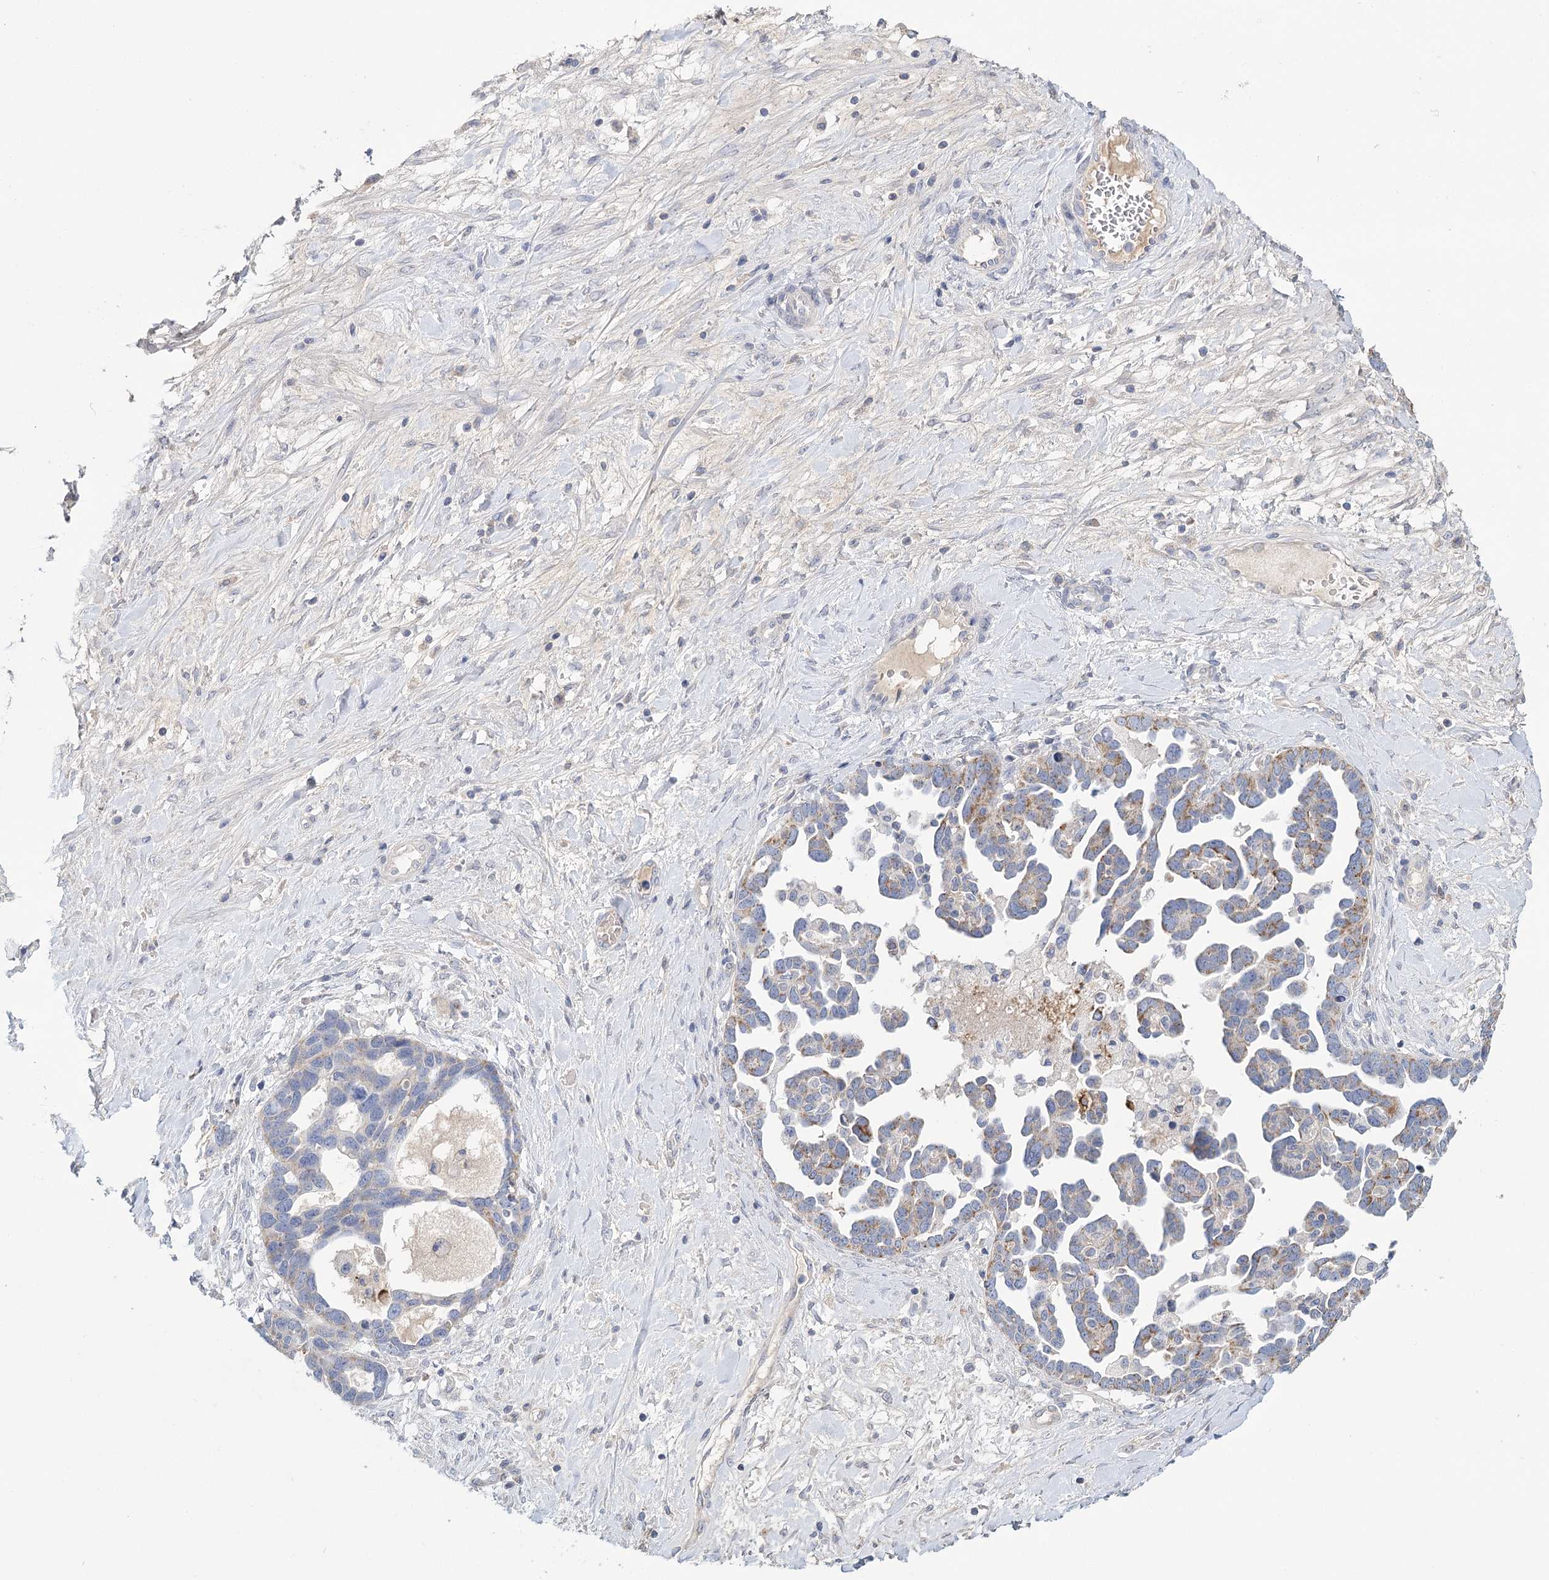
{"staining": {"intensity": "weak", "quantity": "25%-75%", "location": "cytoplasmic/membranous"}, "tissue": "ovarian cancer", "cell_type": "Tumor cells", "image_type": "cancer", "snomed": [{"axis": "morphology", "description": "Cystadenocarcinoma, serous, NOS"}, {"axis": "topography", "description": "Ovary"}], "caption": "A brown stain shows weak cytoplasmic/membranous positivity of a protein in human ovarian serous cystadenocarcinoma tumor cells.", "gene": "ARHGAP44", "patient": {"sex": "female", "age": 54}}